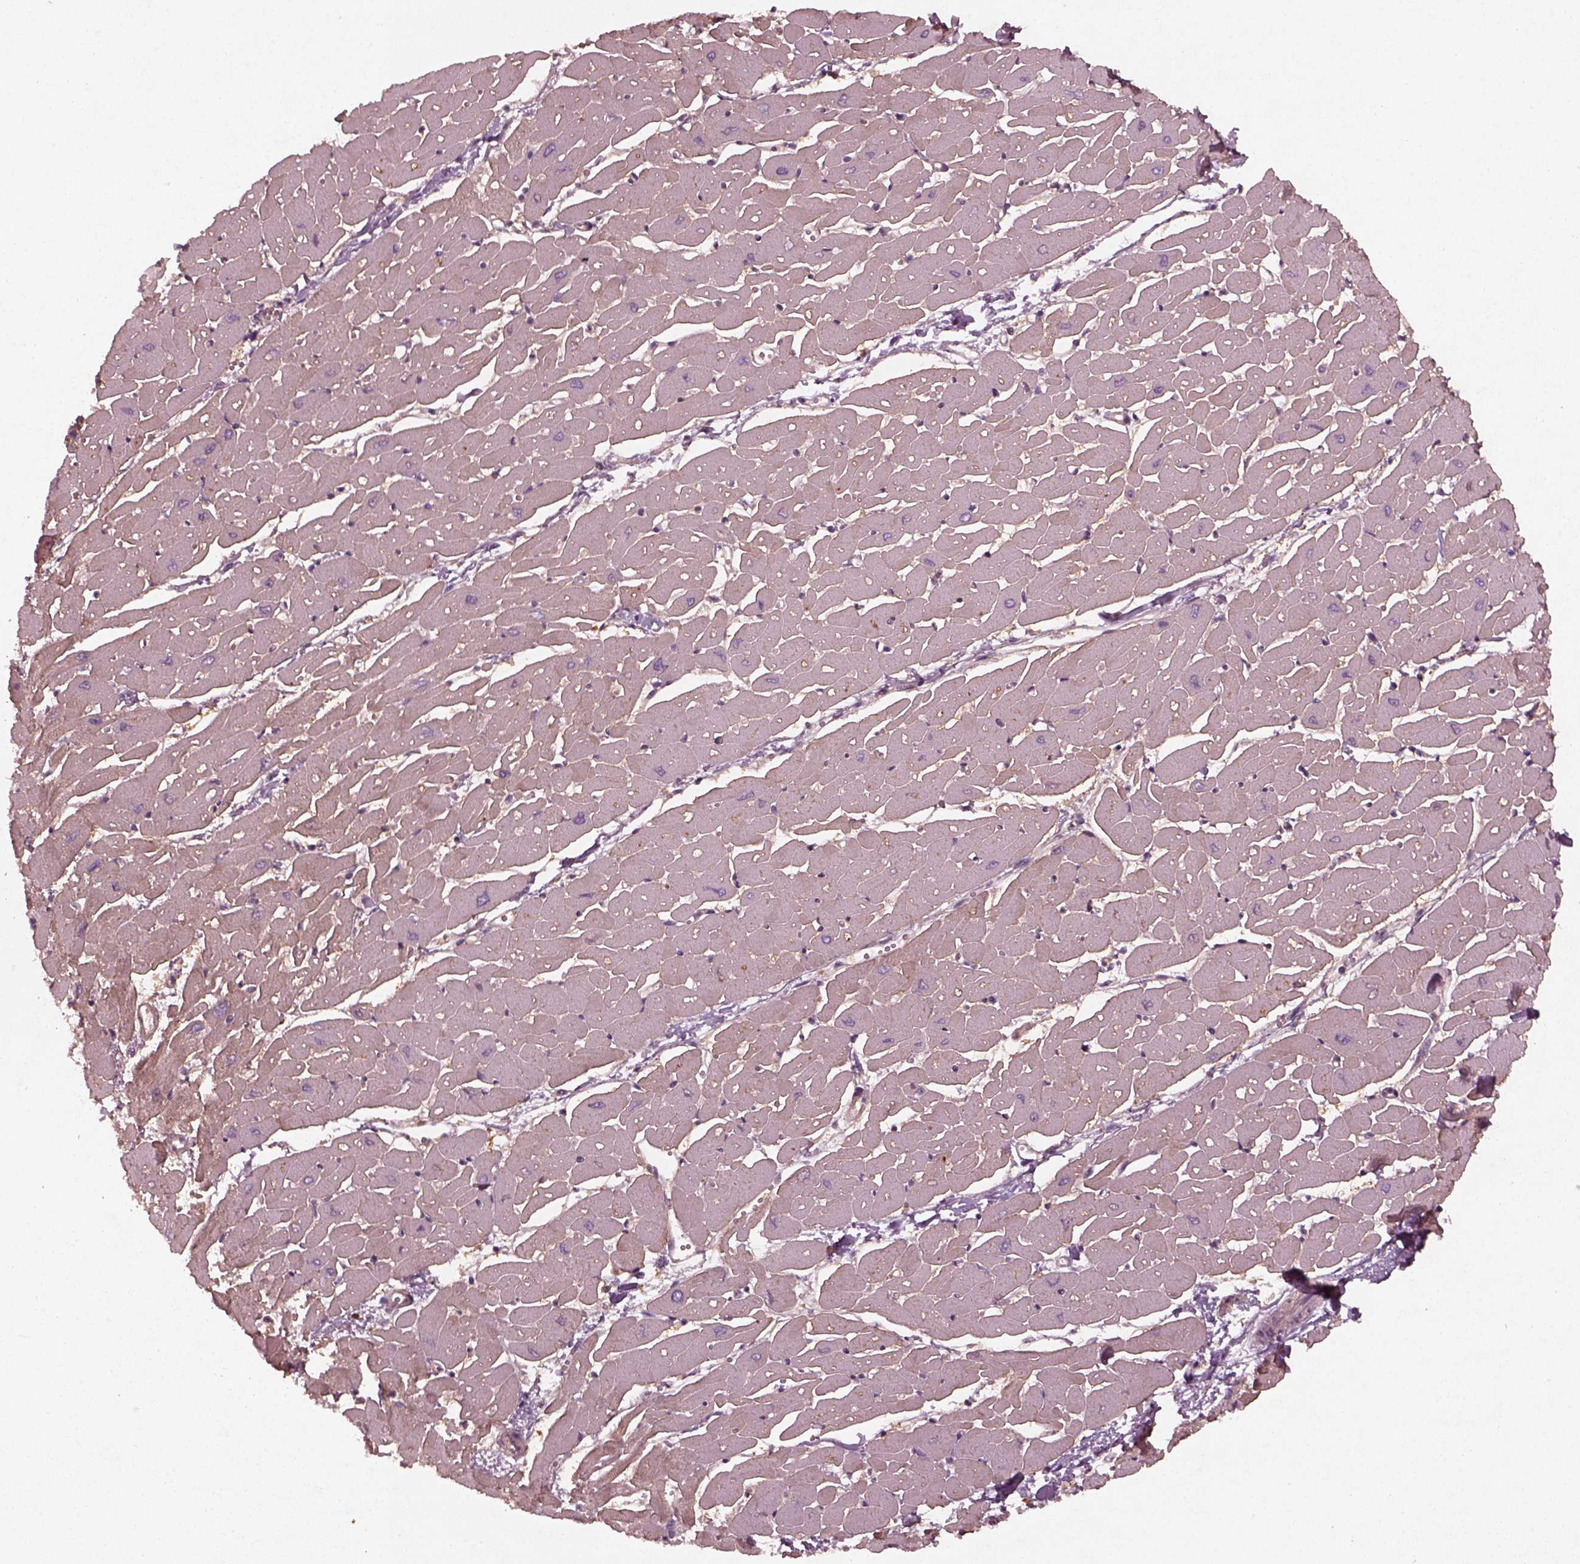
{"staining": {"intensity": "weak", "quantity": "25%-75%", "location": "cytoplasmic/membranous"}, "tissue": "heart muscle", "cell_type": "Cardiomyocytes", "image_type": "normal", "snomed": [{"axis": "morphology", "description": "Normal tissue, NOS"}, {"axis": "topography", "description": "Heart"}], "caption": "Brown immunohistochemical staining in unremarkable human heart muscle reveals weak cytoplasmic/membranous expression in about 25%-75% of cardiomyocytes.", "gene": "FAM234A", "patient": {"sex": "male", "age": 57}}